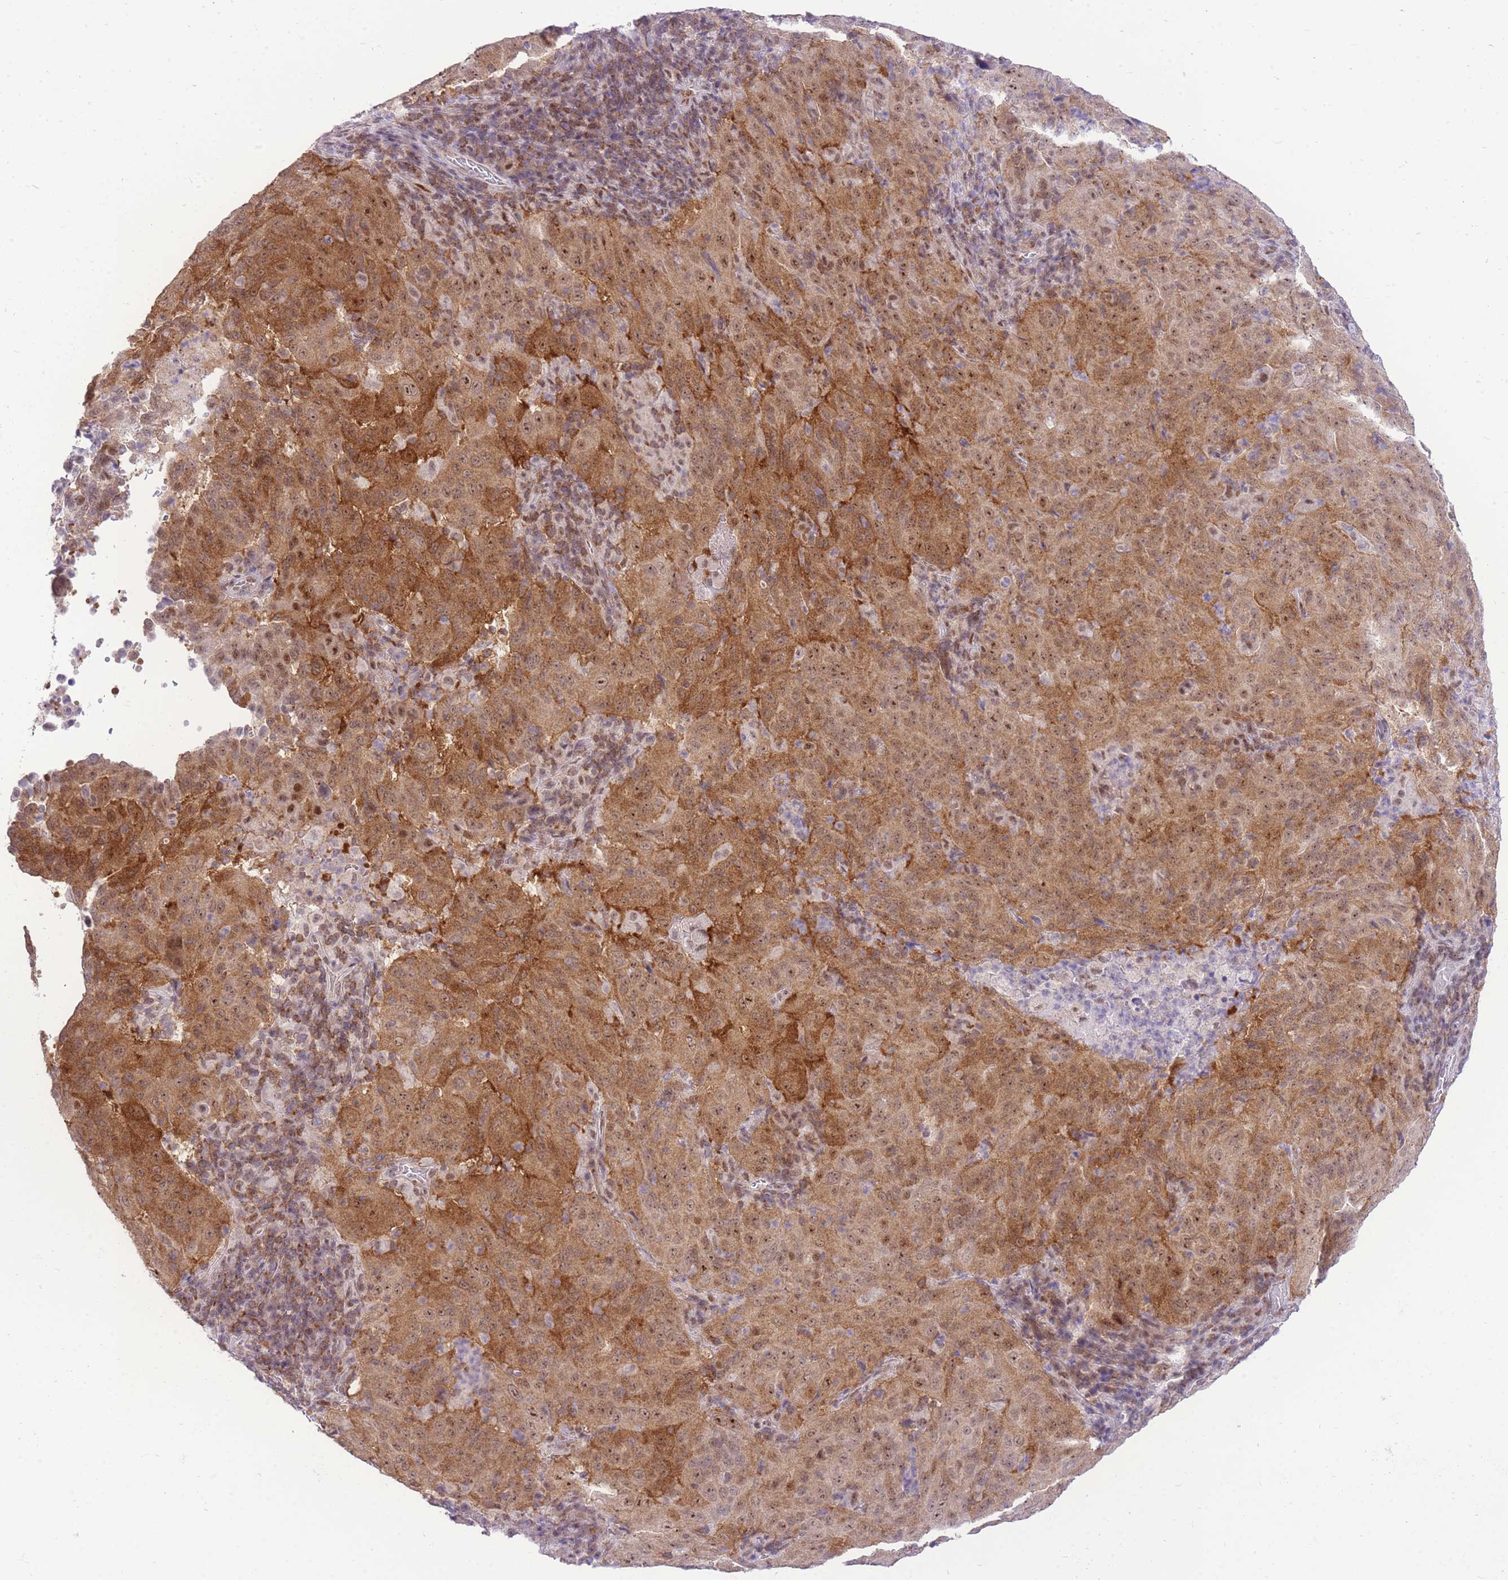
{"staining": {"intensity": "moderate", "quantity": ">75%", "location": "cytoplasmic/membranous,nuclear"}, "tissue": "pancreatic cancer", "cell_type": "Tumor cells", "image_type": "cancer", "snomed": [{"axis": "morphology", "description": "Adenocarcinoma, NOS"}, {"axis": "topography", "description": "Pancreas"}], "caption": "This is a photomicrograph of immunohistochemistry staining of pancreatic cancer (adenocarcinoma), which shows moderate staining in the cytoplasmic/membranous and nuclear of tumor cells.", "gene": "STK39", "patient": {"sex": "male", "age": 63}}